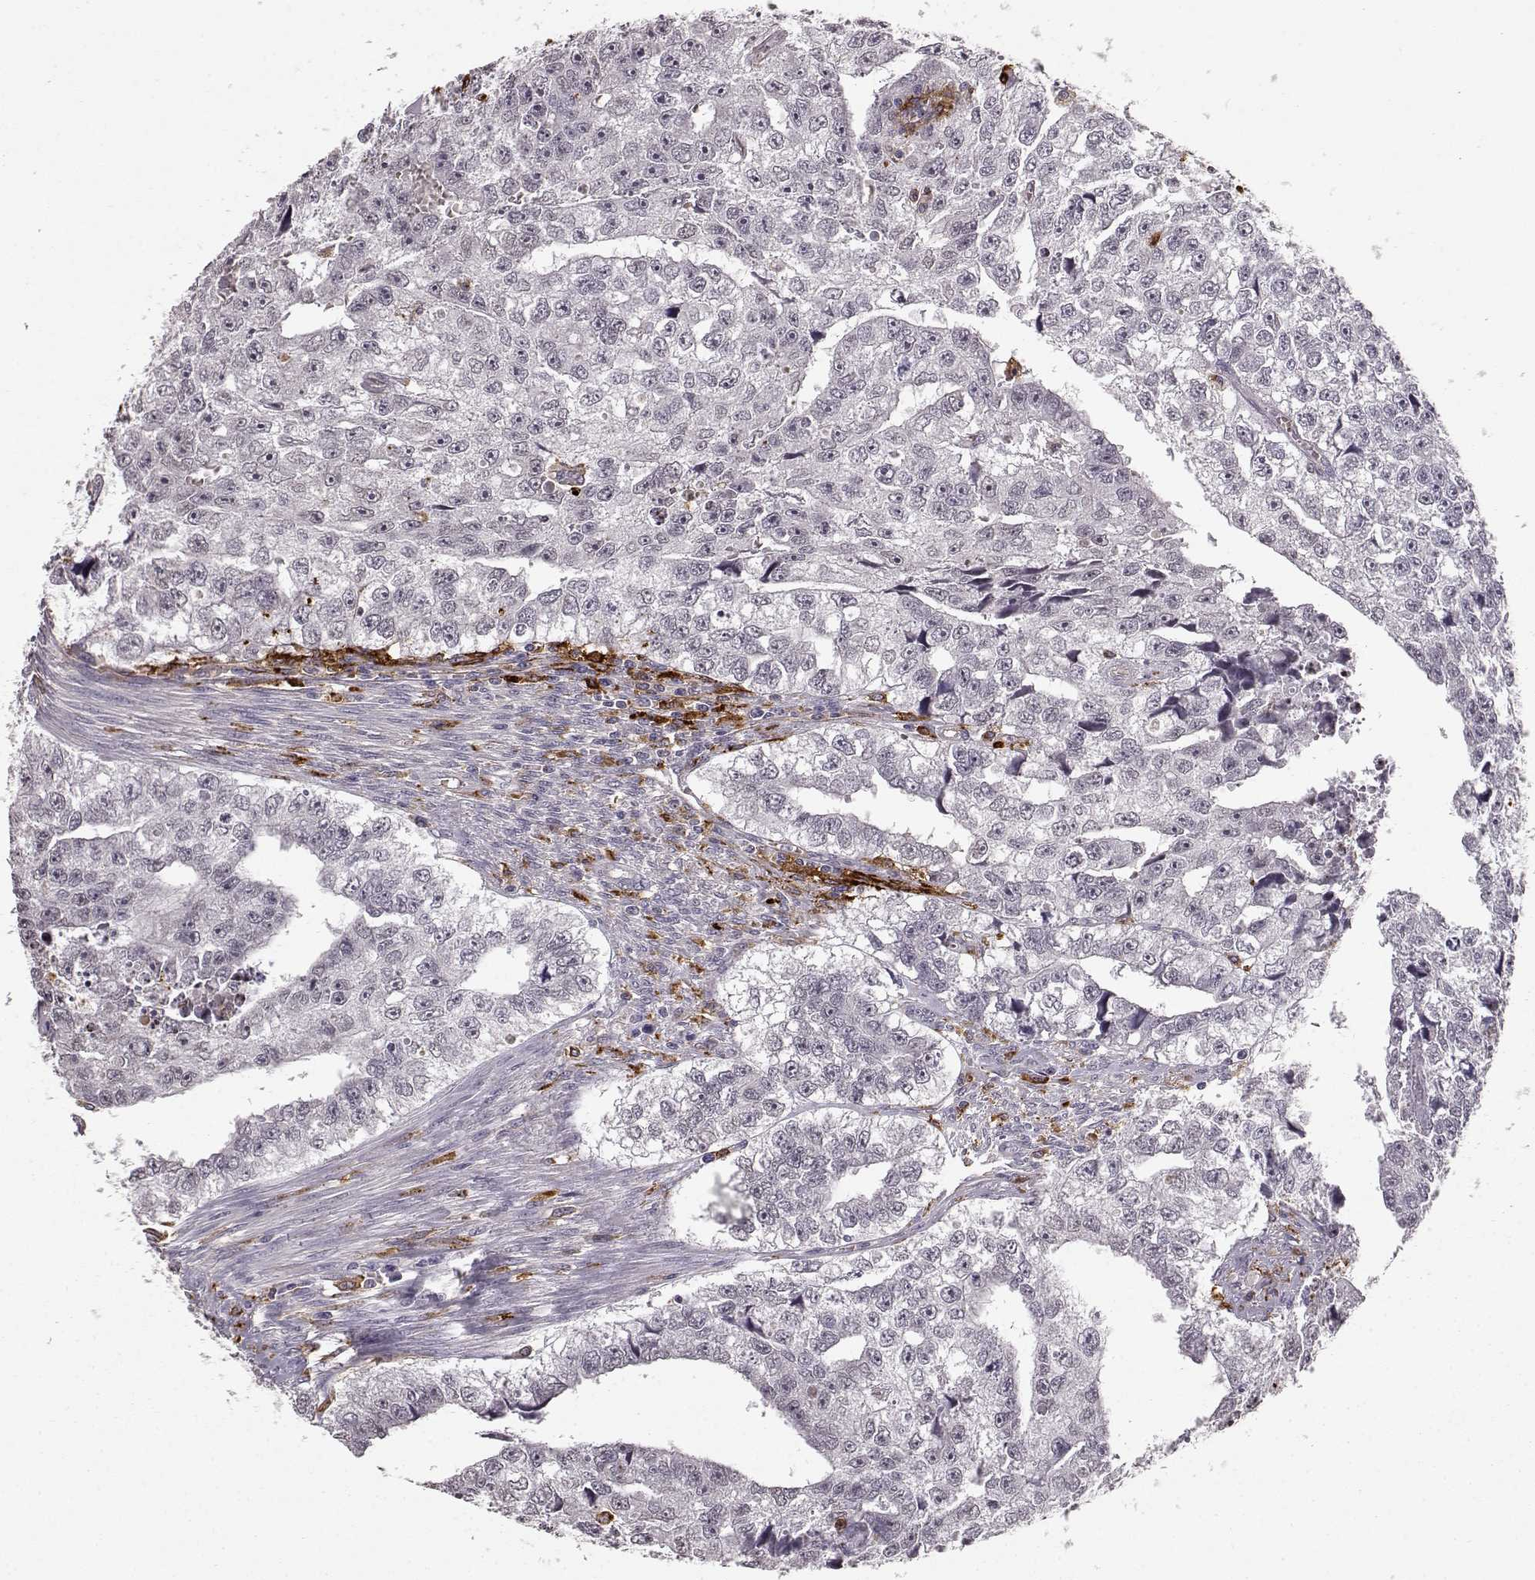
{"staining": {"intensity": "negative", "quantity": "none", "location": "none"}, "tissue": "testis cancer", "cell_type": "Tumor cells", "image_type": "cancer", "snomed": [{"axis": "morphology", "description": "Carcinoma, Embryonal, NOS"}, {"axis": "morphology", "description": "Teratoma, malignant, NOS"}, {"axis": "topography", "description": "Testis"}], "caption": "A high-resolution photomicrograph shows immunohistochemistry staining of testis teratoma (malignant), which reveals no significant staining in tumor cells.", "gene": "CCNF", "patient": {"sex": "male", "age": 44}}